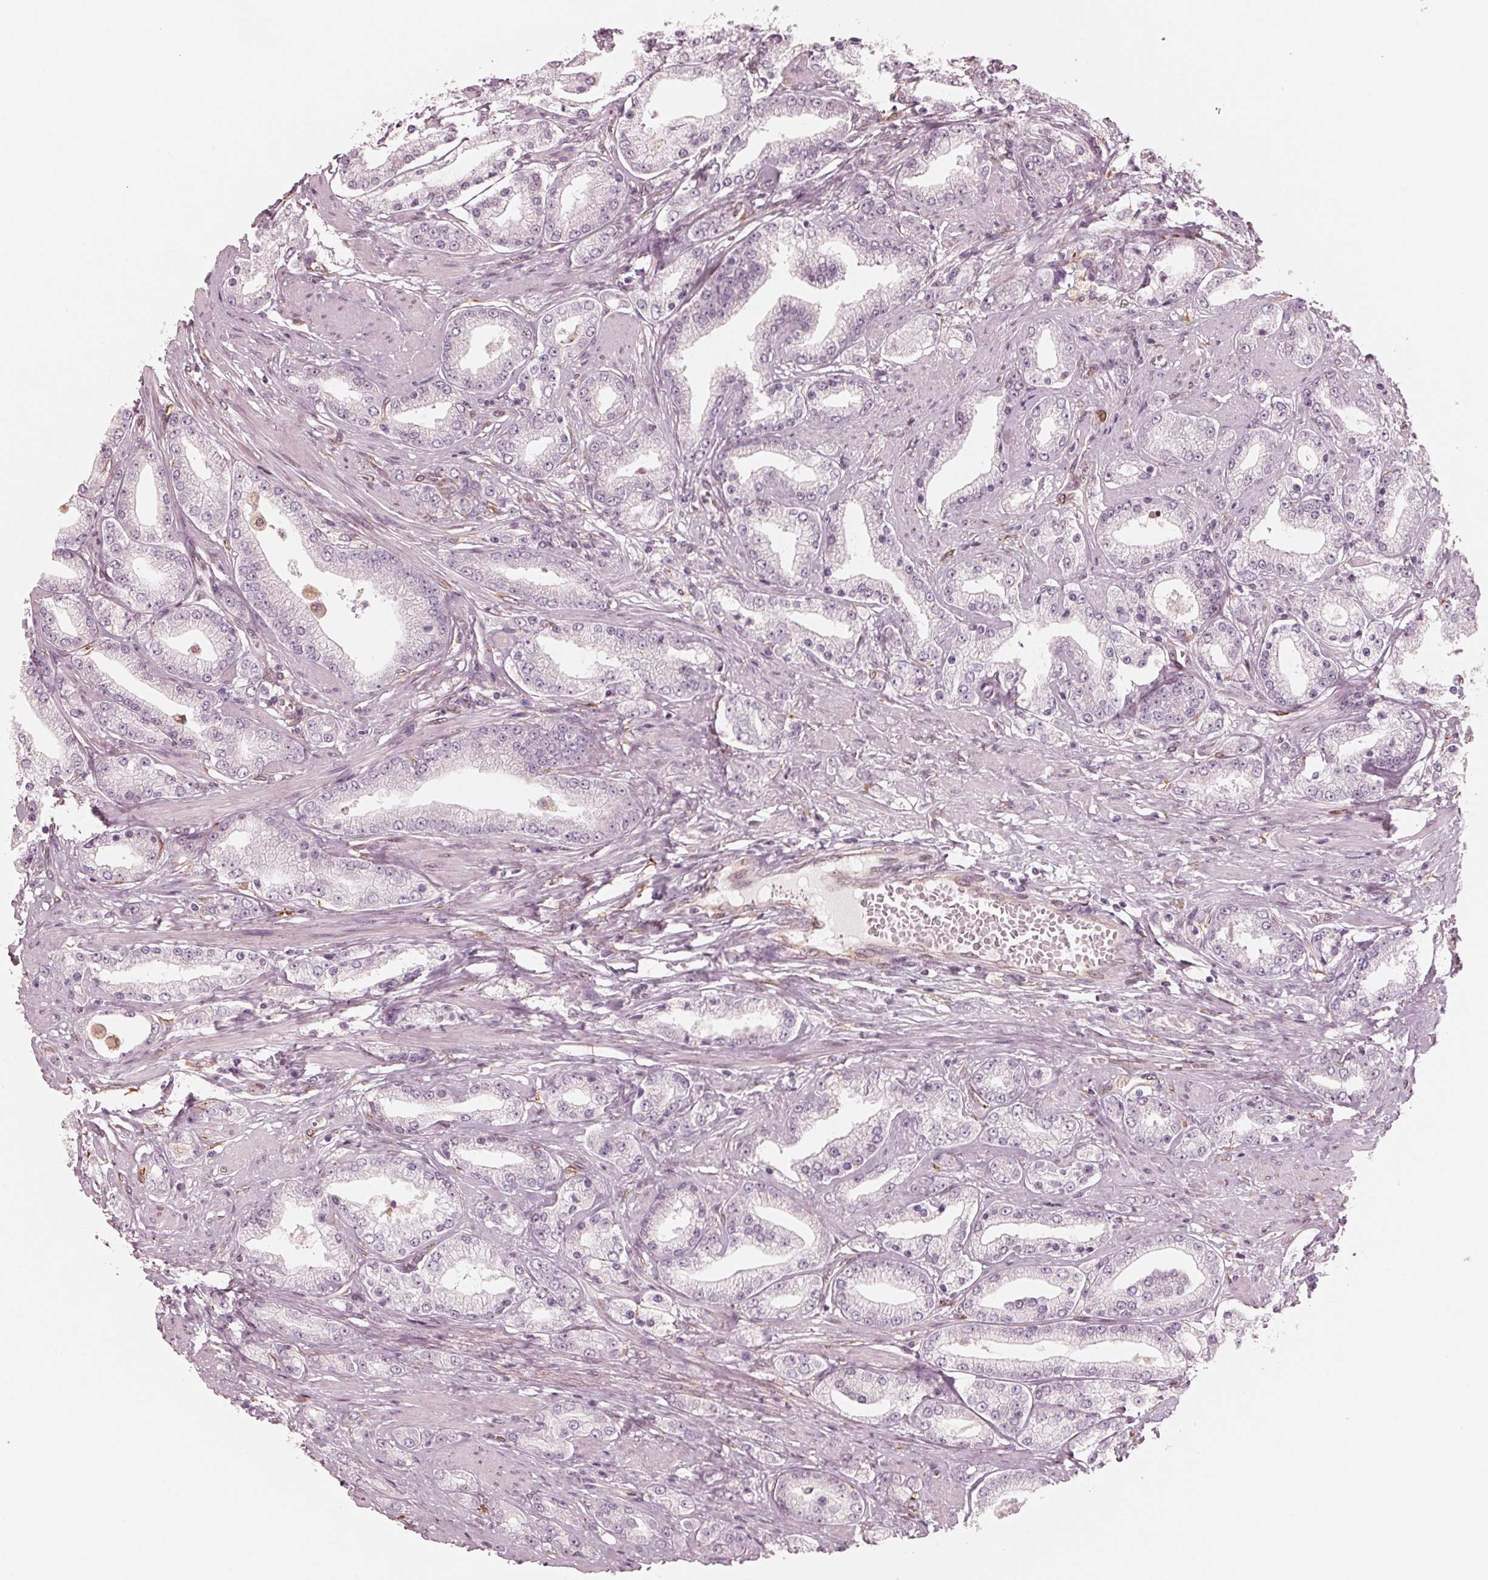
{"staining": {"intensity": "negative", "quantity": "none", "location": "none"}, "tissue": "prostate cancer", "cell_type": "Tumor cells", "image_type": "cancer", "snomed": [{"axis": "morphology", "description": "Adenocarcinoma, High grade"}, {"axis": "topography", "description": "Prostate"}], "caption": "The photomicrograph demonstrates no significant expression in tumor cells of prostate high-grade adenocarcinoma.", "gene": "IKBIP", "patient": {"sex": "male", "age": 67}}